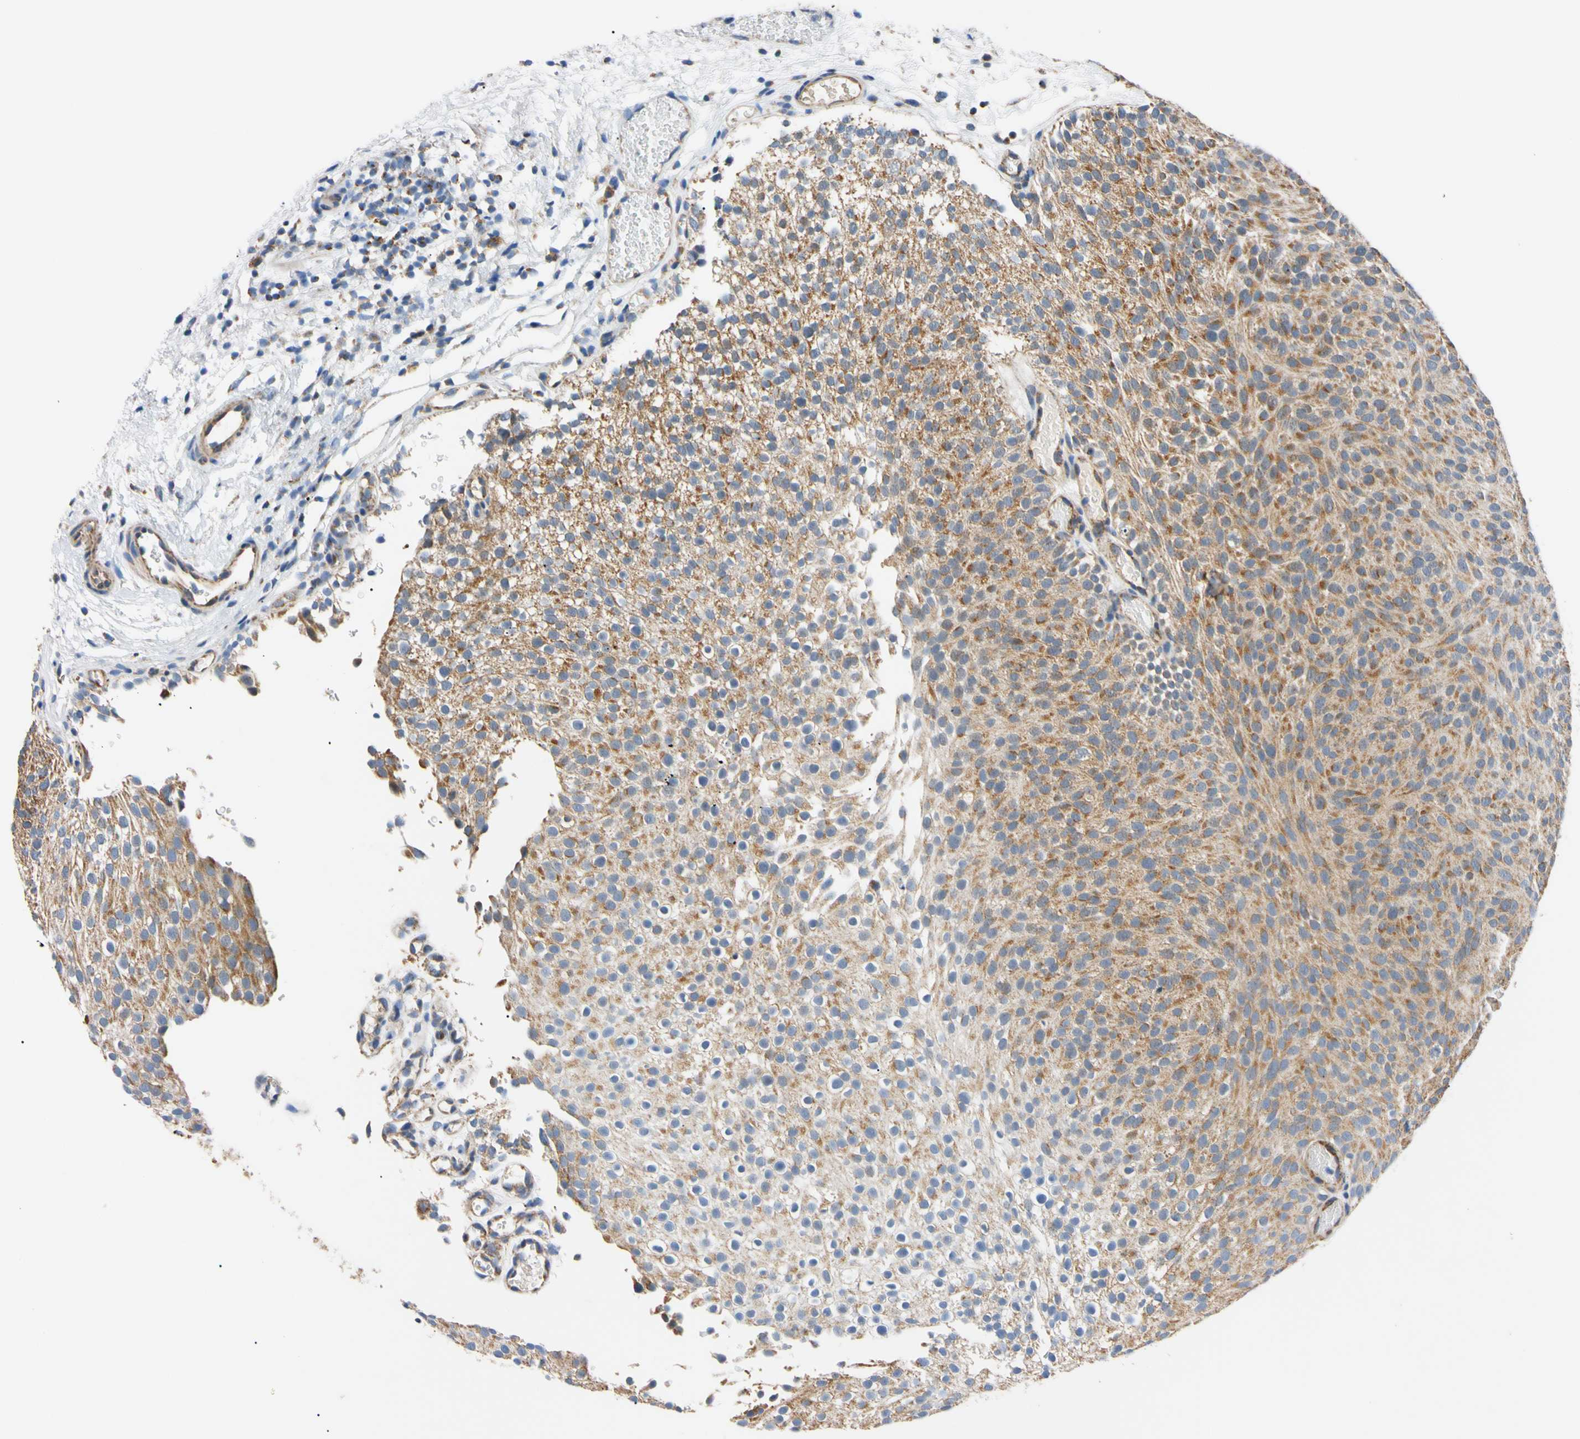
{"staining": {"intensity": "moderate", "quantity": ">75%", "location": "cytoplasmic/membranous"}, "tissue": "urothelial cancer", "cell_type": "Tumor cells", "image_type": "cancer", "snomed": [{"axis": "morphology", "description": "Urothelial carcinoma, Low grade"}, {"axis": "topography", "description": "Urinary bladder"}], "caption": "Protein analysis of urothelial cancer tissue reveals moderate cytoplasmic/membranous staining in about >75% of tumor cells. (DAB IHC with brightfield microscopy, high magnification).", "gene": "CLPP", "patient": {"sex": "male", "age": 78}}